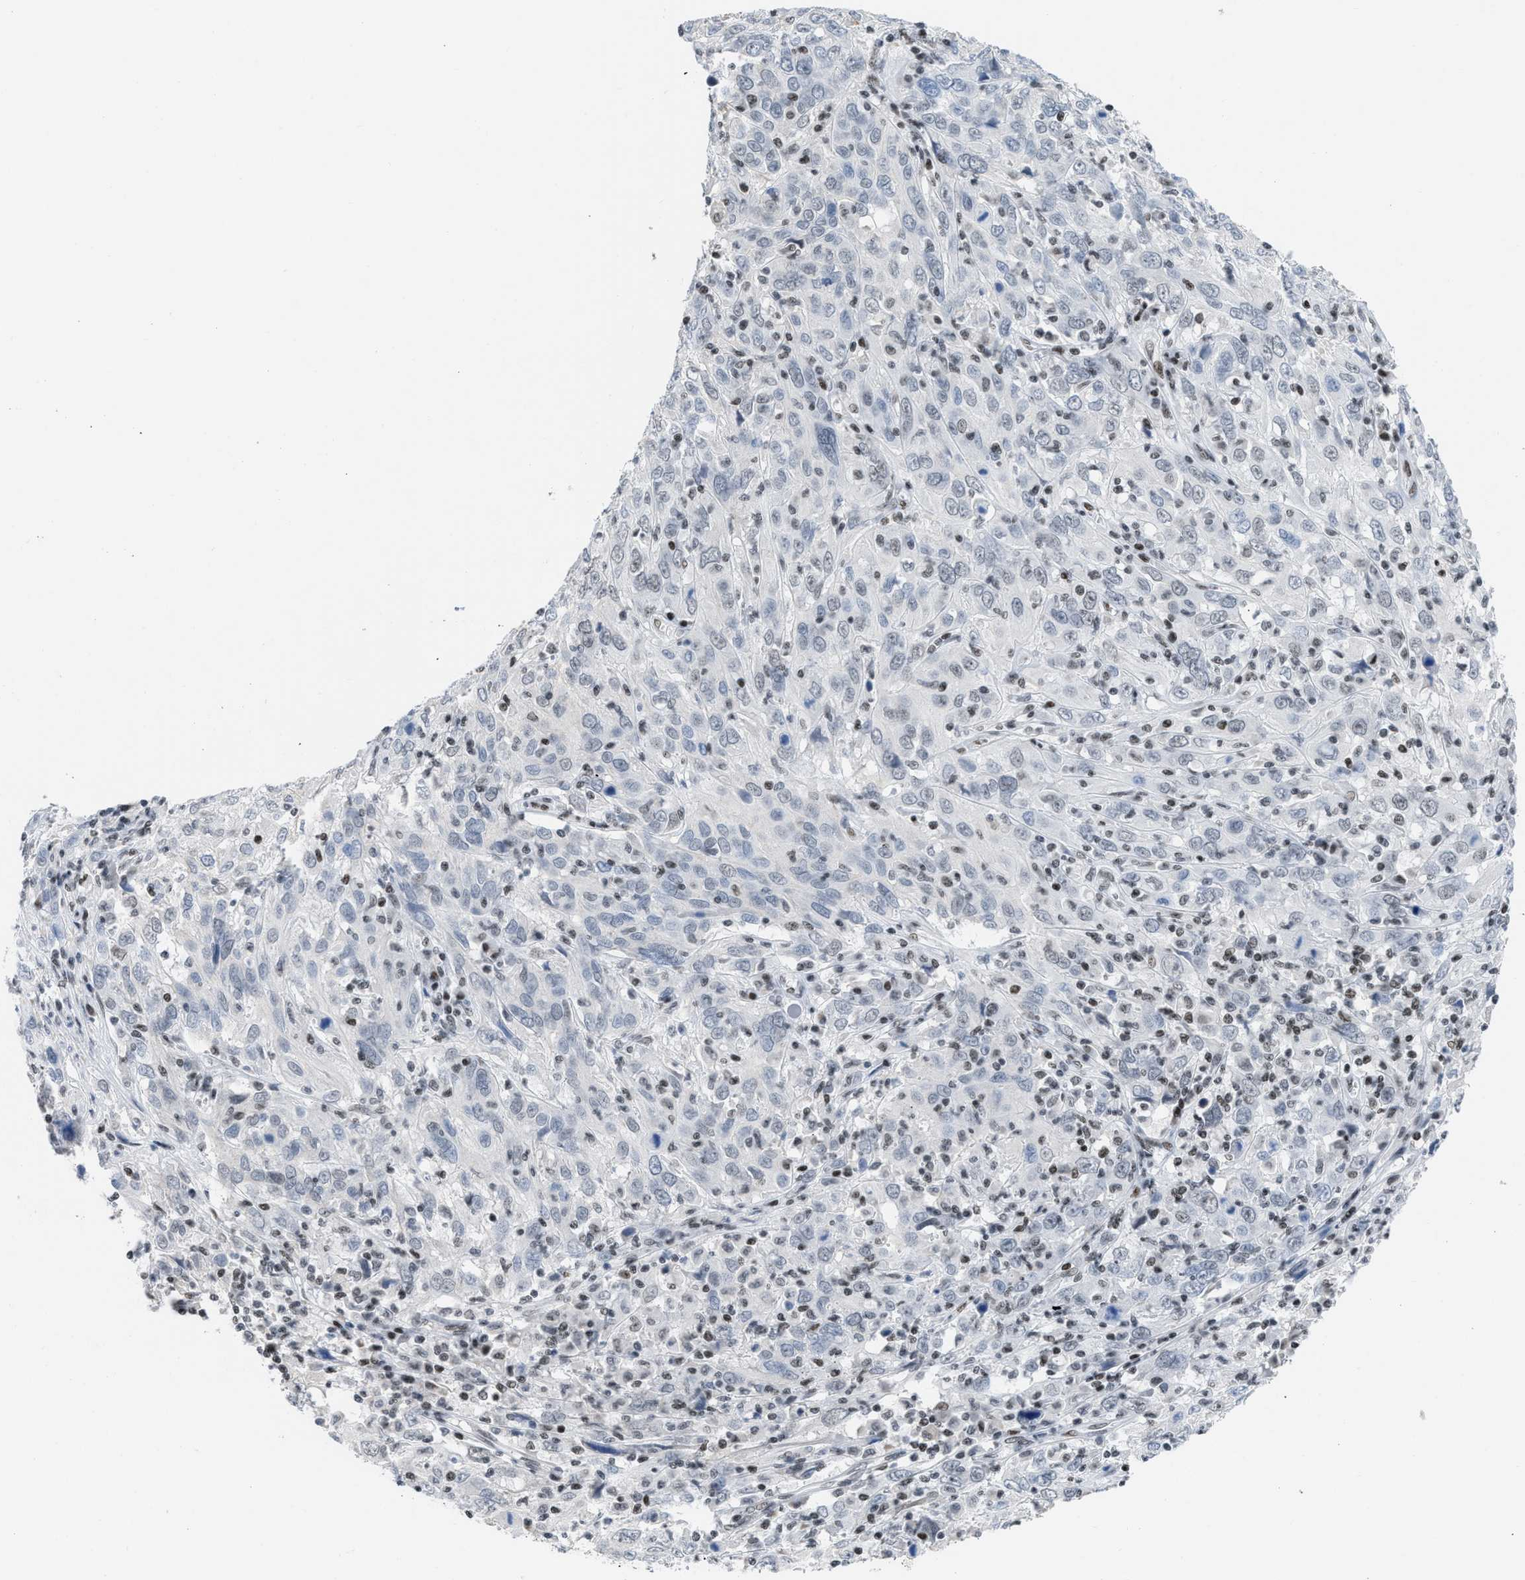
{"staining": {"intensity": "negative", "quantity": "none", "location": "none"}, "tissue": "cervical cancer", "cell_type": "Tumor cells", "image_type": "cancer", "snomed": [{"axis": "morphology", "description": "Squamous cell carcinoma, NOS"}, {"axis": "topography", "description": "Cervix"}], "caption": "High magnification brightfield microscopy of squamous cell carcinoma (cervical) stained with DAB (3,3'-diaminobenzidine) (brown) and counterstained with hematoxylin (blue): tumor cells show no significant expression. (DAB (3,3'-diaminobenzidine) immunohistochemistry (IHC), high magnification).", "gene": "TERF2IP", "patient": {"sex": "female", "age": 46}}